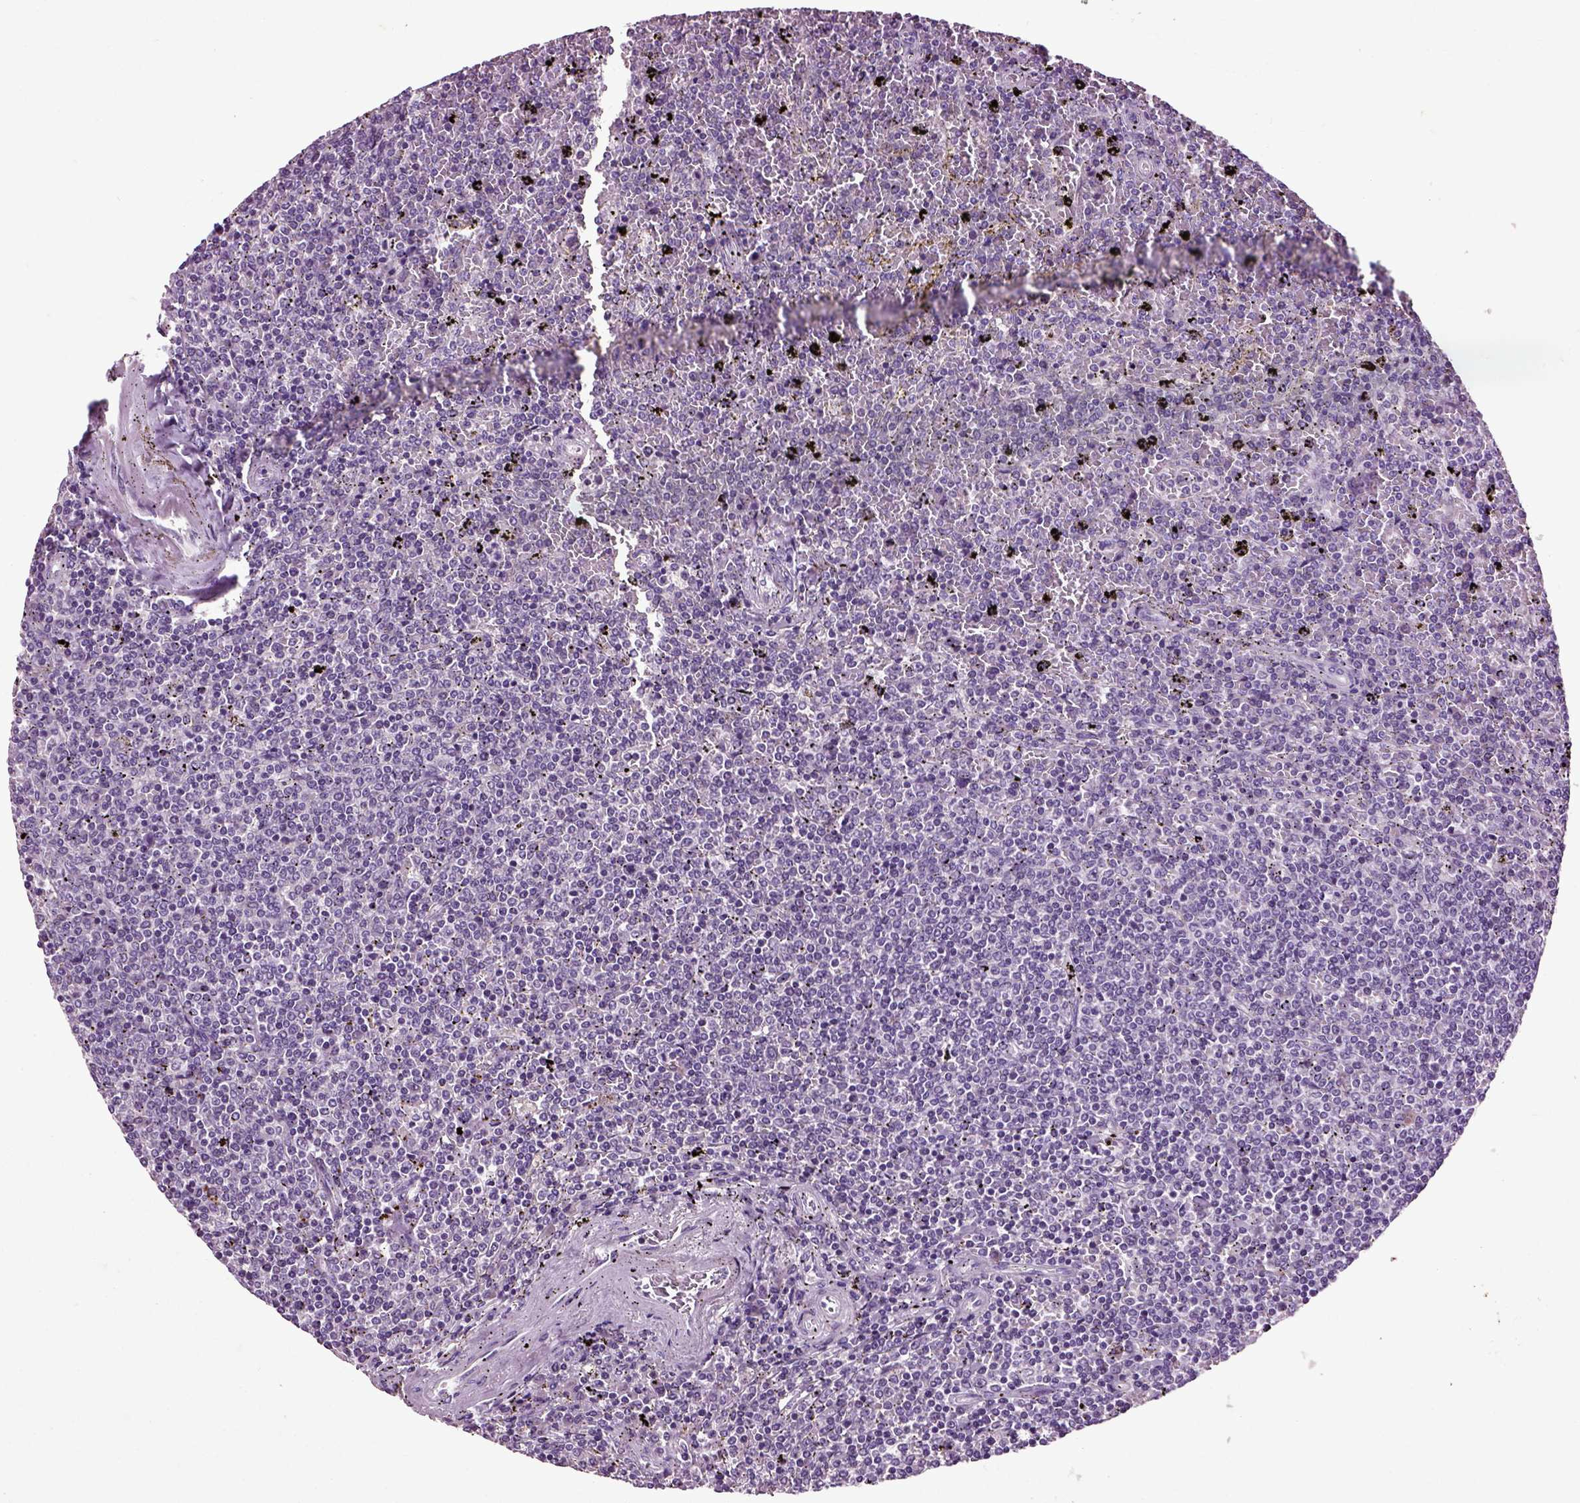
{"staining": {"intensity": "negative", "quantity": "none", "location": "none"}, "tissue": "lymphoma", "cell_type": "Tumor cells", "image_type": "cancer", "snomed": [{"axis": "morphology", "description": "Malignant lymphoma, non-Hodgkin's type, Low grade"}, {"axis": "topography", "description": "Spleen"}], "caption": "This is an IHC image of human lymphoma. There is no expression in tumor cells.", "gene": "CRHR1", "patient": {"sex": "female", "age": 77}}